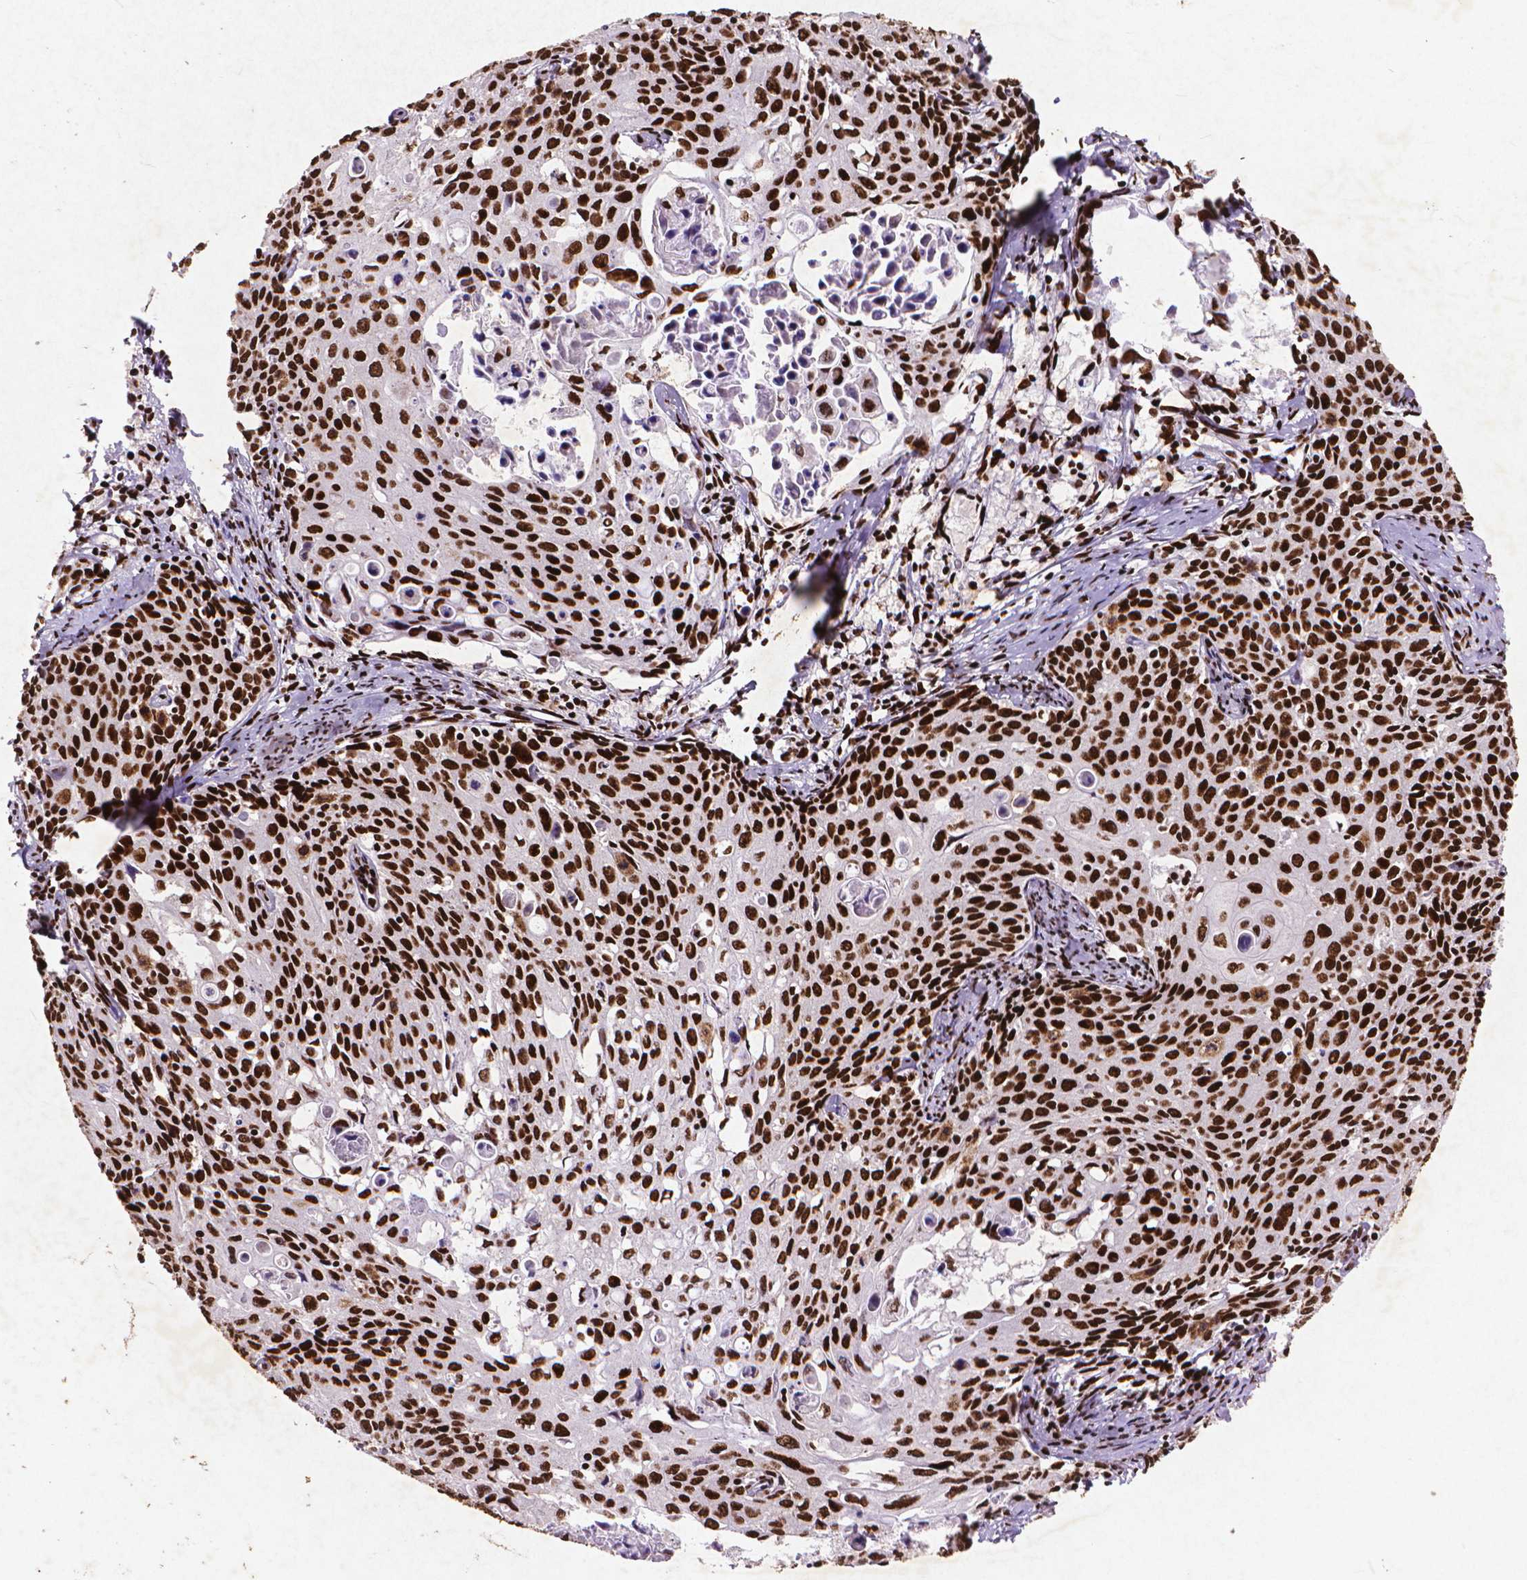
{"staining": {"intensity": "strong", "quantity": ">75%", "location": "nuclear"}, "tissue": "cervical cancer", "cell_type": "Tumor cells", "image_type": "cancer", "snomed": [{"axis": "morphology", "description": "Squamous cell carcinoma, NOS"}, {"axis": "topography", "description": "Cervix"}], "caption": "A high amount of strong nuclear positivity is seen in about >75% of tumor cells in cervical squamous cell carcinoma tissue.", "gene": "CITED2", "patient": {"sex": "female", "age": 62}}